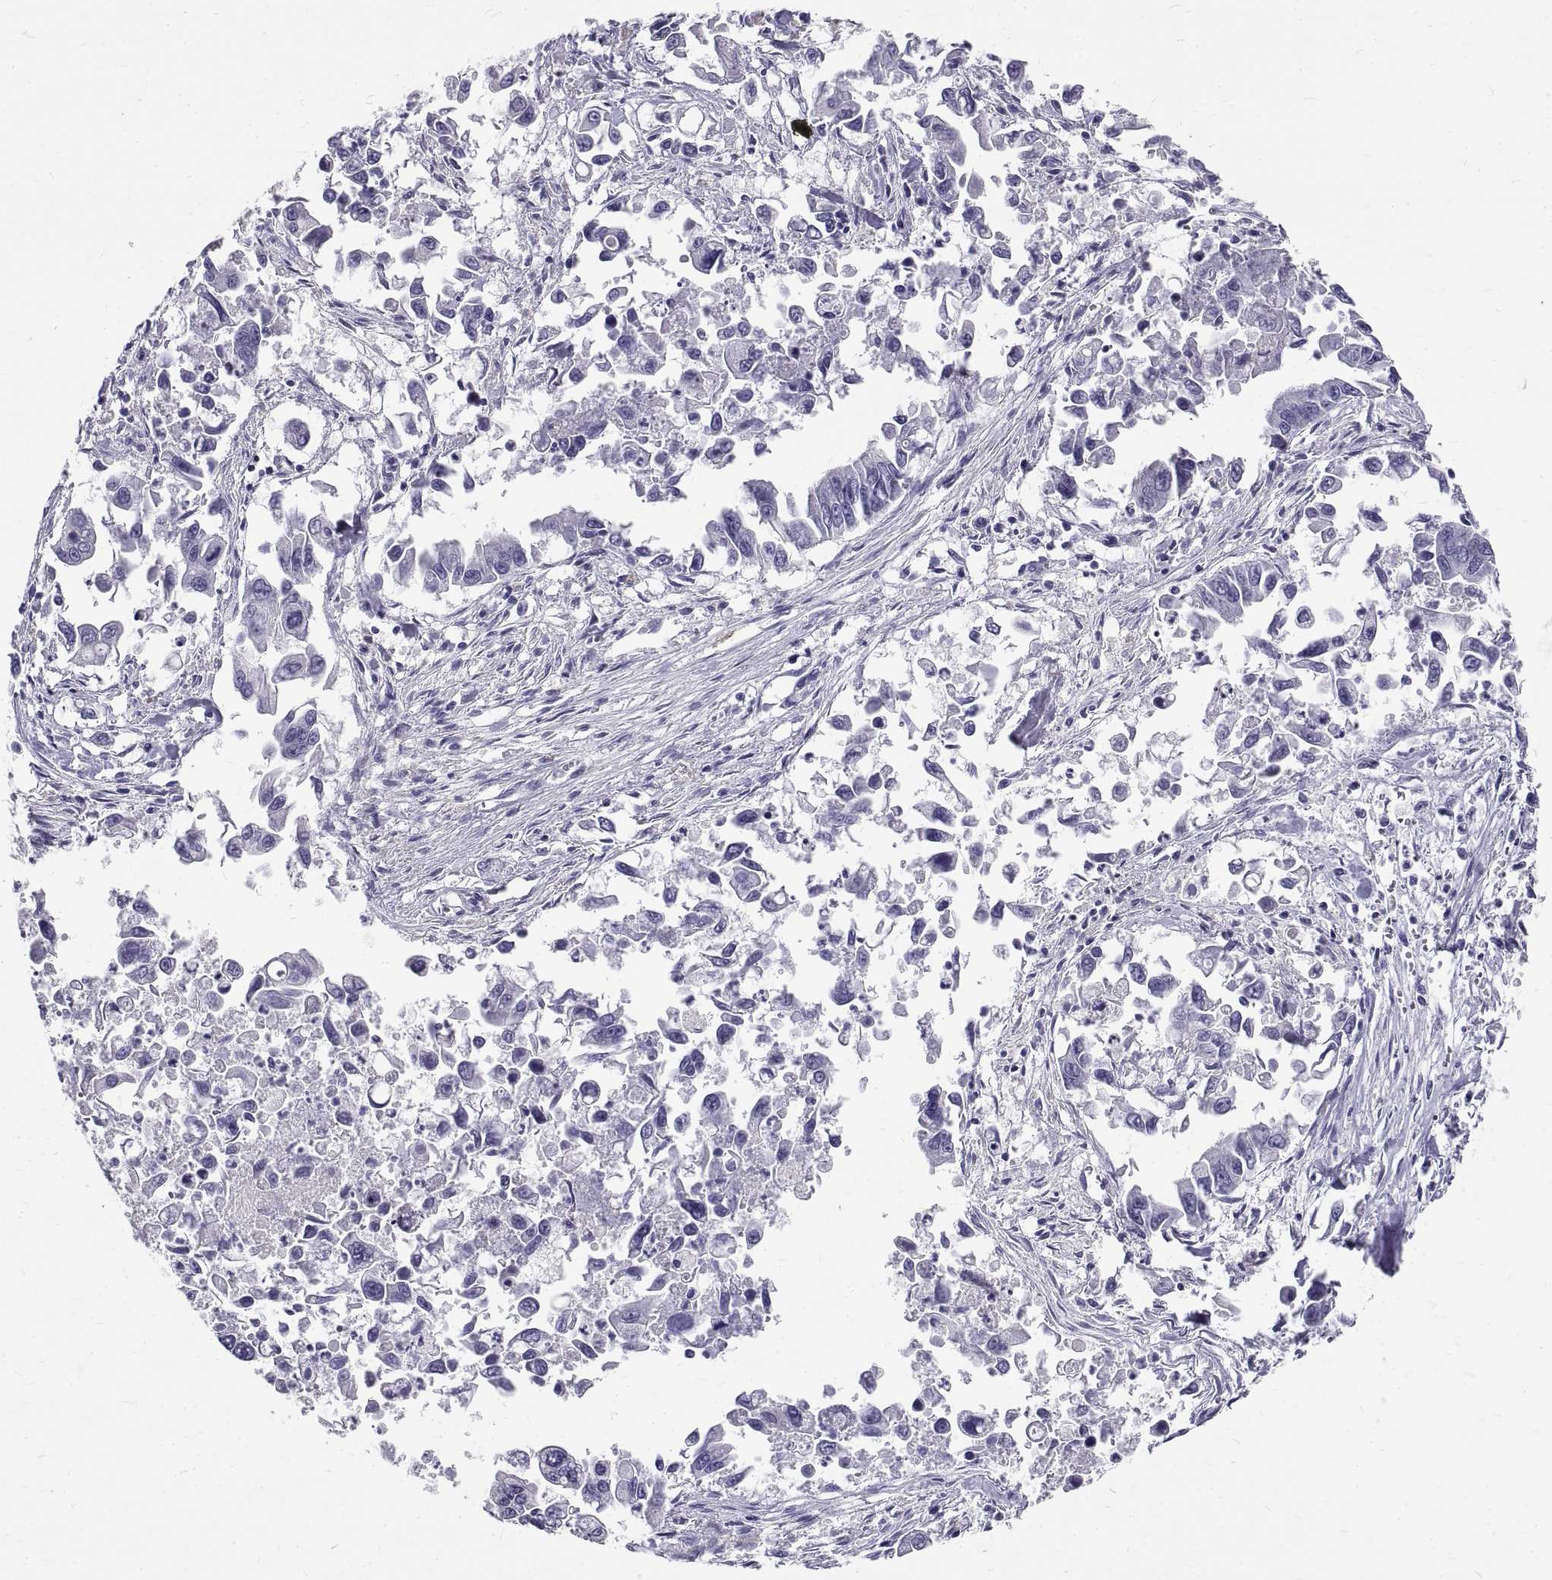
{"staining": {"intensity": "negative", "quantity": "none", "location": "none"}, "tissue": "pancreatic cancer", "cell_type": "Tumor cells", "image_type": "cancer", "snomed": [{"axis": "morphology", "description": "Adenocarcinoma, NOS"}, {"axis": "topography", "description": "Pancreas"}], "caption": "There is no significant staining in tumor cells of pancreatic cancer (adenocarcinoma).", "gene": "GNG12", "patient": {"sex": "female", "age": 83}}